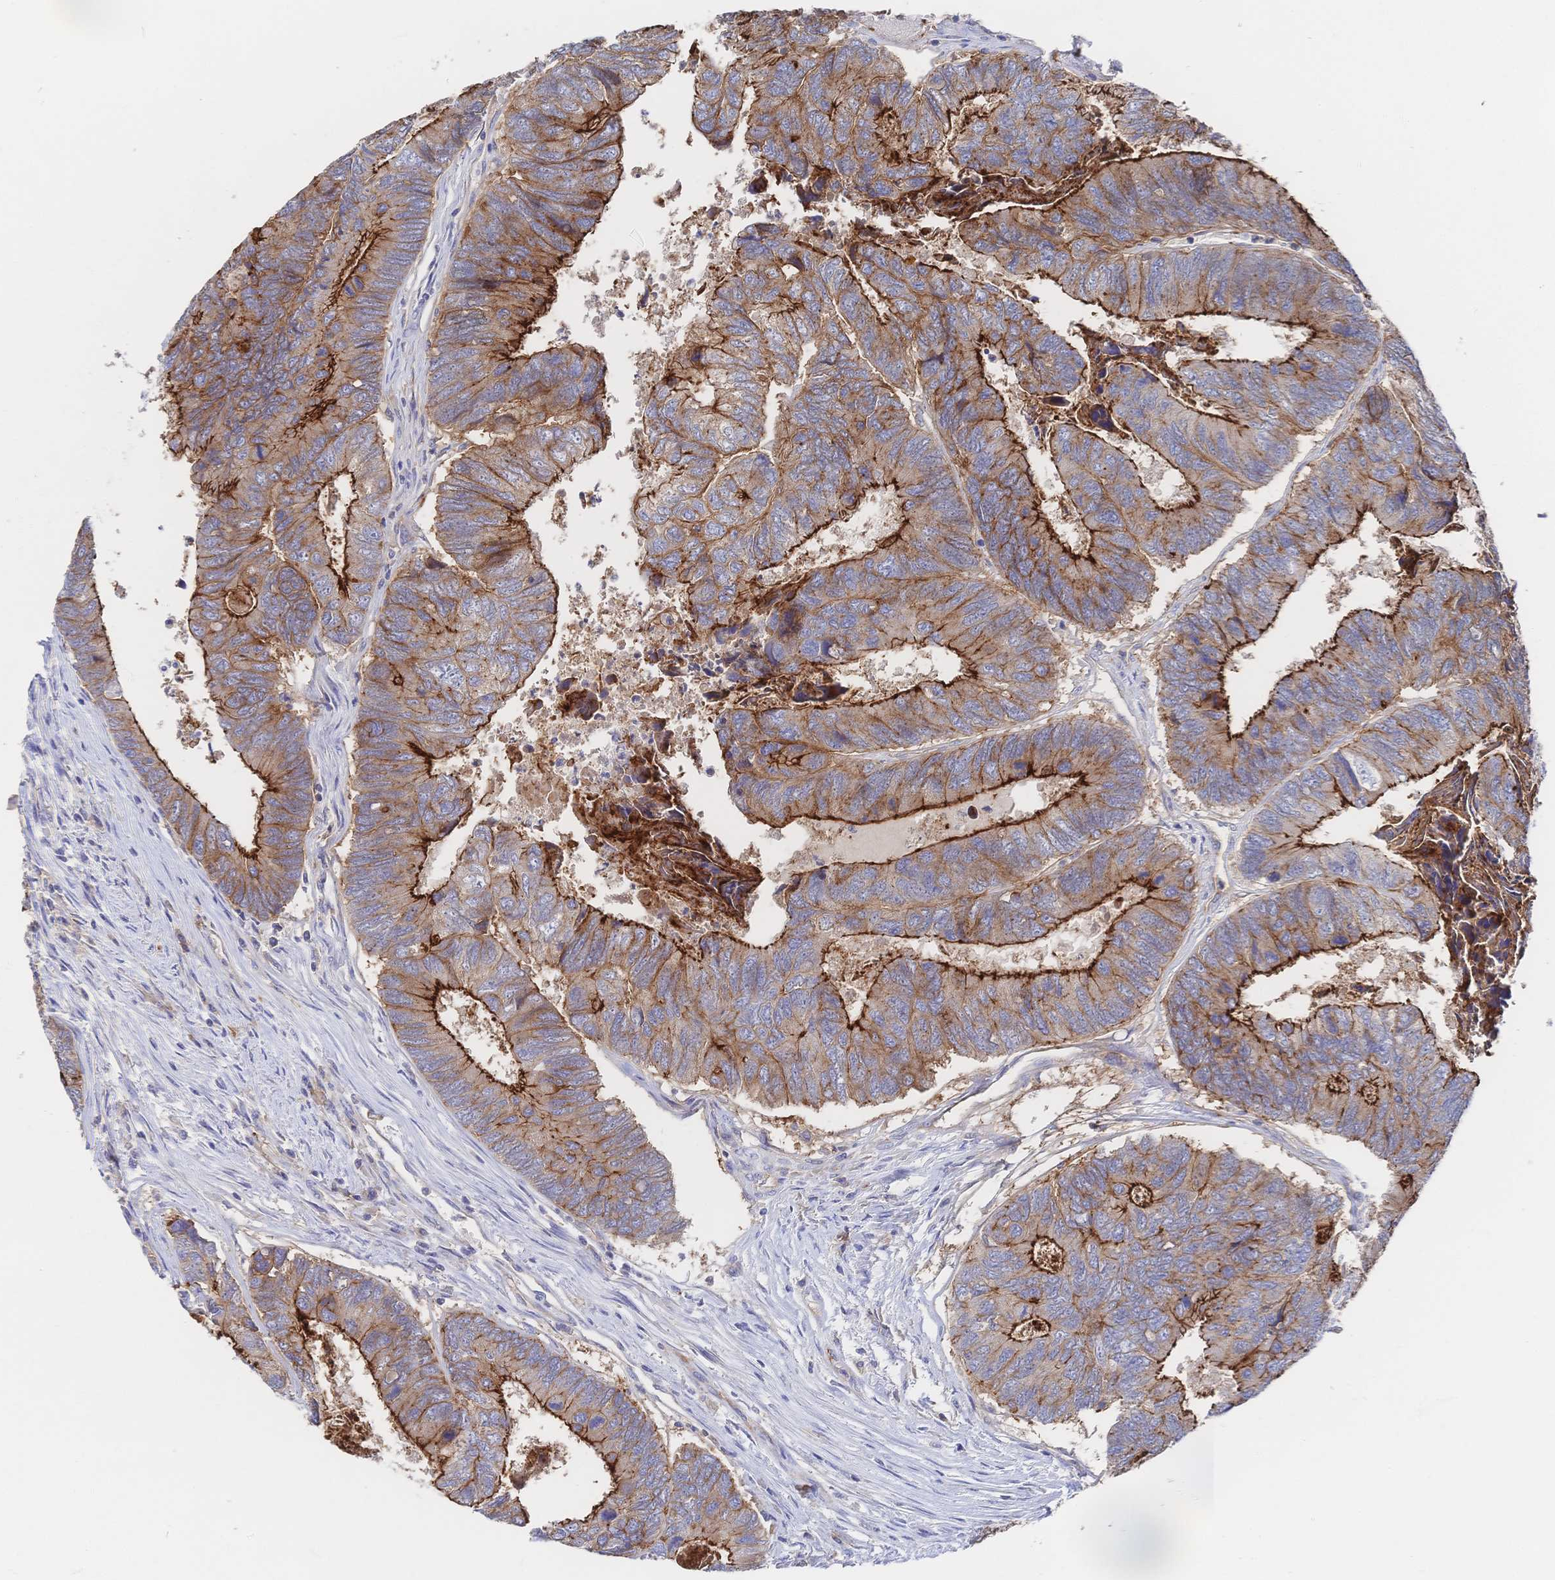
{"staining": {"intensity": "strong", "quantity": ">75%", "location": "cytoplasmic/membranous"}, "tissue": "colorectal cancer", "cell_type": "Tumor cells", "image_type": "cancer", "snomed": [{"axis": "morphology", "description": "Adenocarcinoma, NOS"}, {"axis": "topography", "description": "Colon"}], "caption": "Human colorectal adenocarcinoma stained with a brown dye reveals strong cytoplasmic/membranous positive staining in about >75% of tumor cells.", "gene": "F11R", "patient": {"sex": "female", "age": 67}}